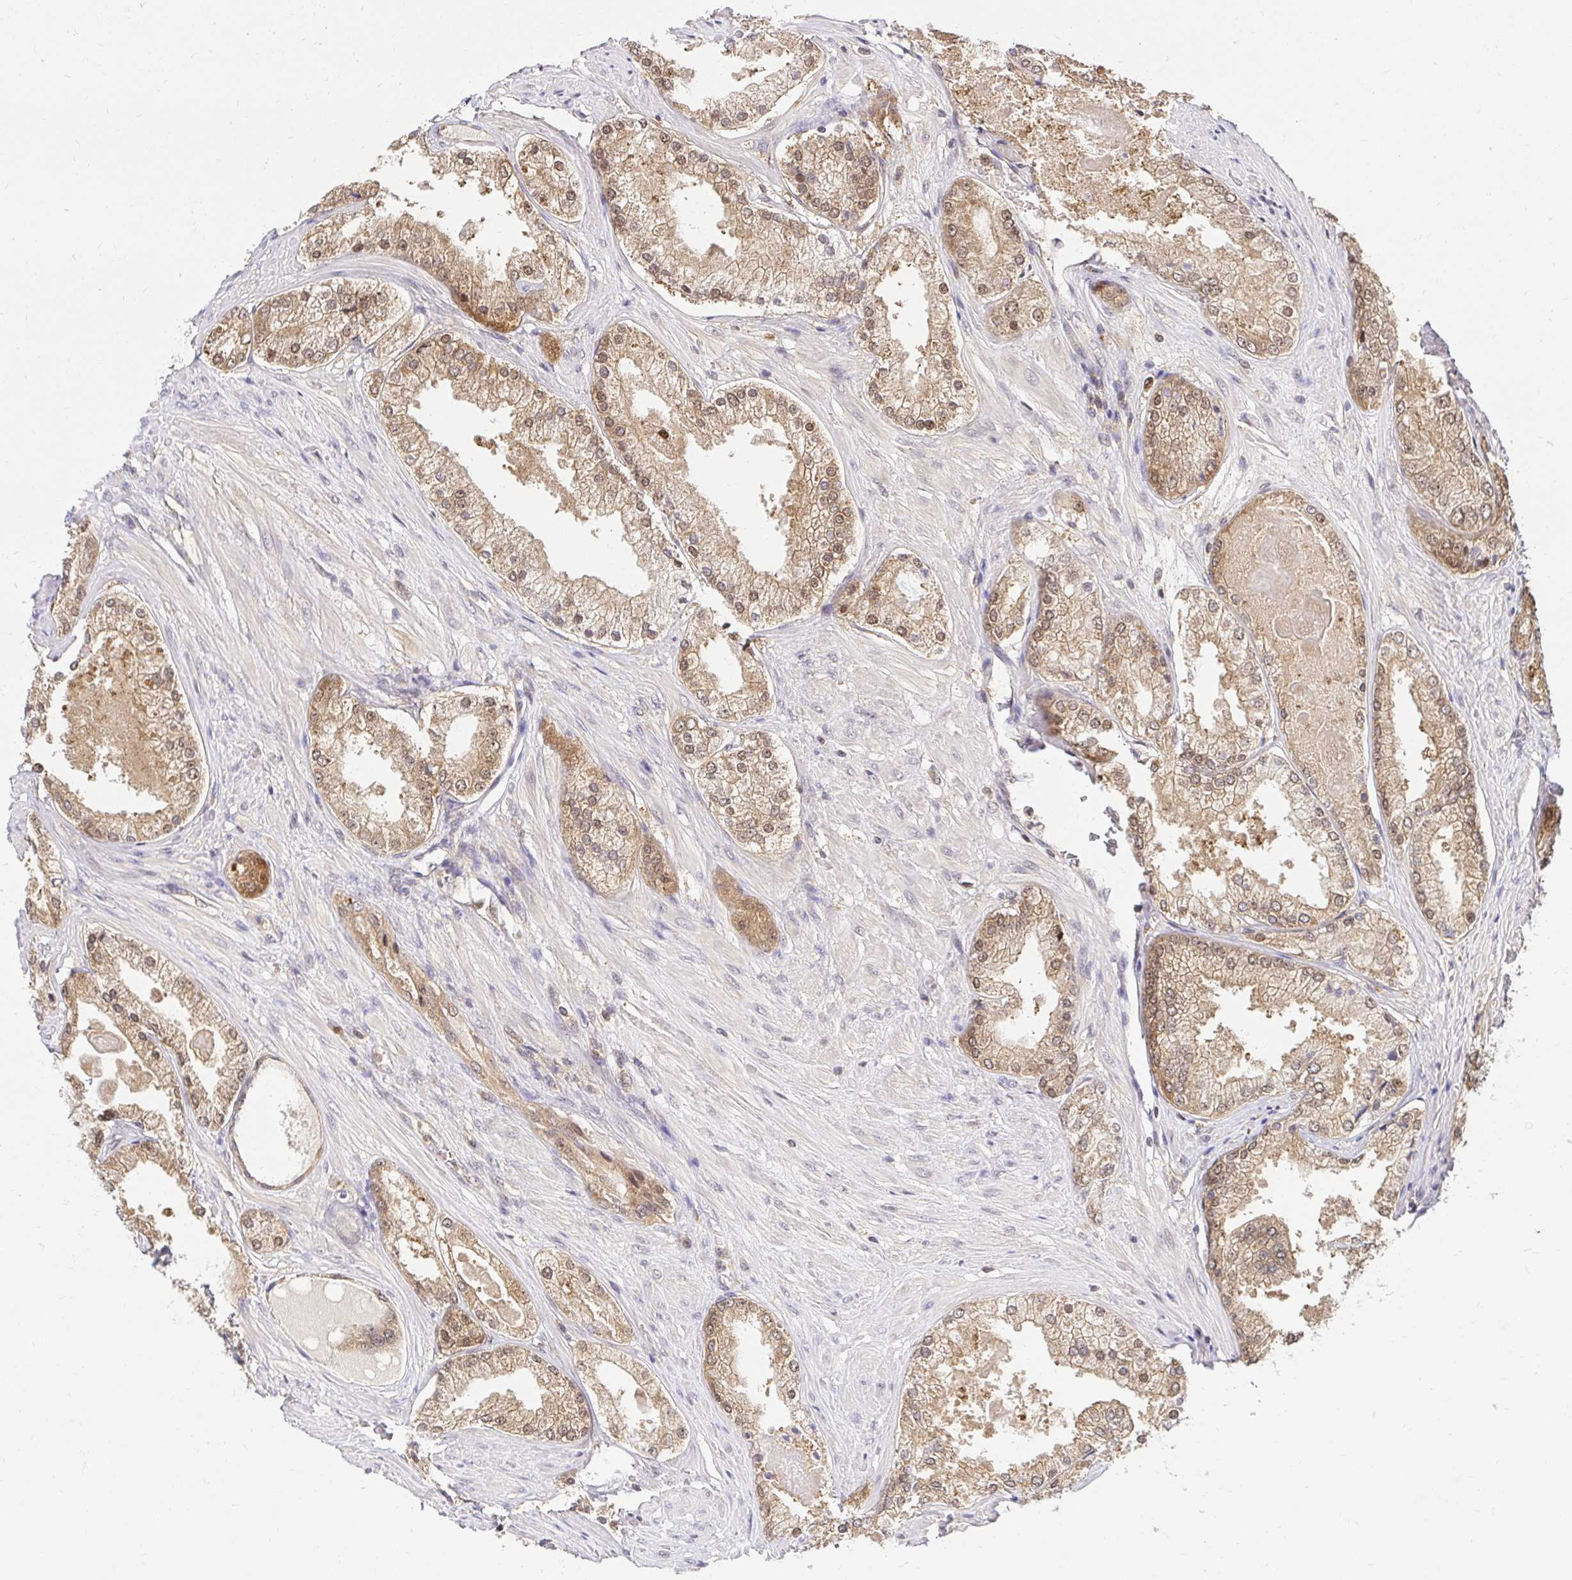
{"staining": {"intensity": "moderate", "quantity": ">75%", "location": "cytoplasmic/membranous,nuclear"}, "tissue": "prostate cancer", "cell_type": "Tumor cells", "image_type": "cancer", "snomed": [{"axis": "morphology", "description": "Adenocarcinoma, Low grade"}, {"axis": "topography", "description": "Prostate"}], "caption": "This photomicrograph demonstrates prostate cancer (low-grade adenocarcinoma) stained with IHC to label a protein in brown. The cytoplasmic/membranous and nuclear of tumor cells show moderate positivity for the protein. Nuclei are counter-stained blue.", "gene": "PSMA4", "patient": {"sex": "male", "age": 68}}